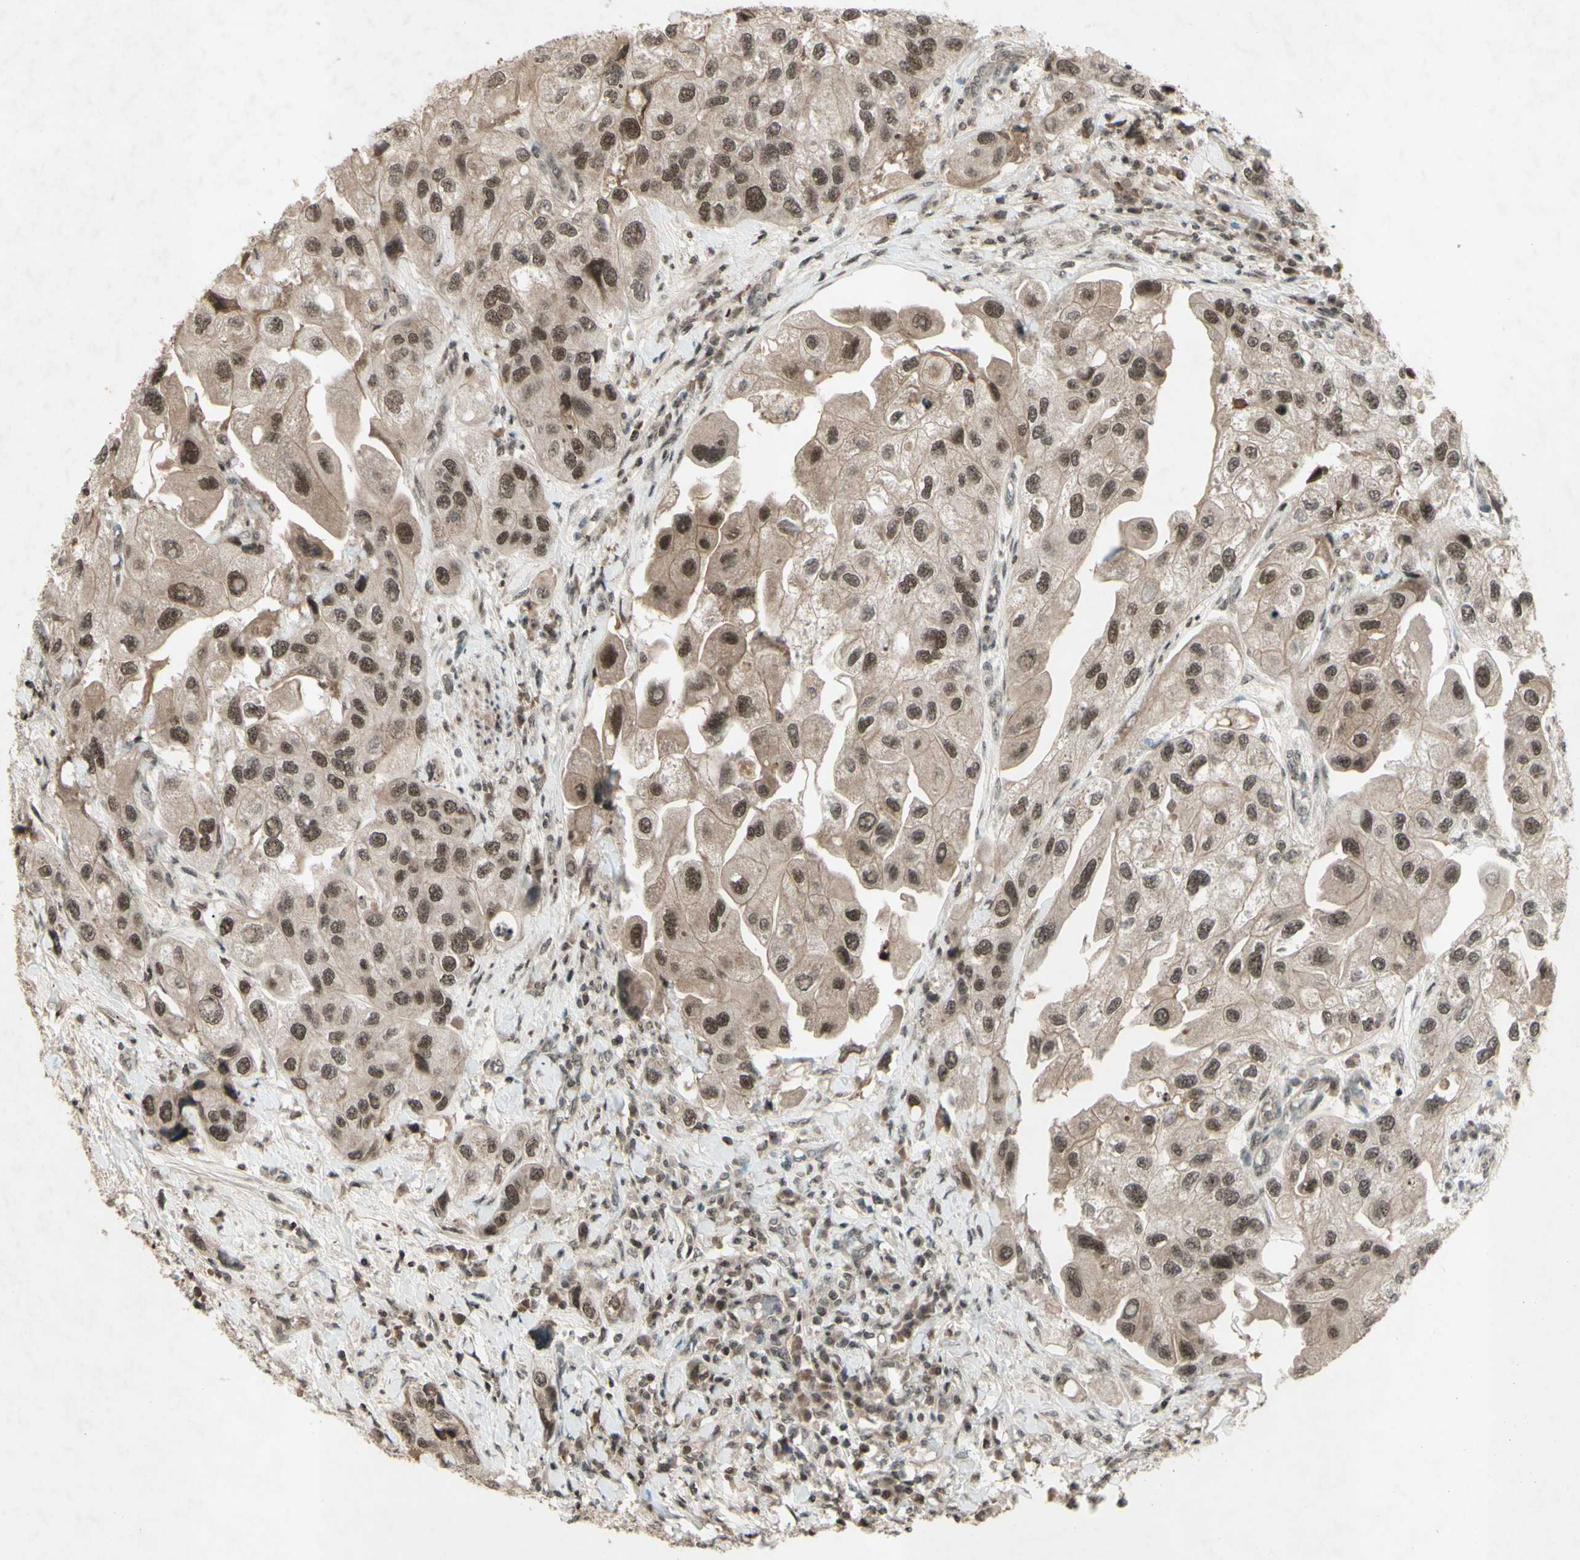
{"staining": {"intensity": "moderate", "quantity": ">75%", "location": "cytoplasmic/membranous,nuclear"}, "tissue": "urothelial cancer", "cell_type": "Tumor cells", "image_type": "cancer", "snomed": [{"axis": "morphology", "description": "Urothelial carcinoma, High grade"}, {"axis": "topography", "description": "Urinary bladder"}], "caption": "Immunohistochemical staining of urothelial cancer exhibits medium levels of moderate cytoplasmic/membranous and nuclear protein expression in approximately >75% of tumor cells.", "gene": "SNW1", "patient": {"sex": "female", "age": 64}}